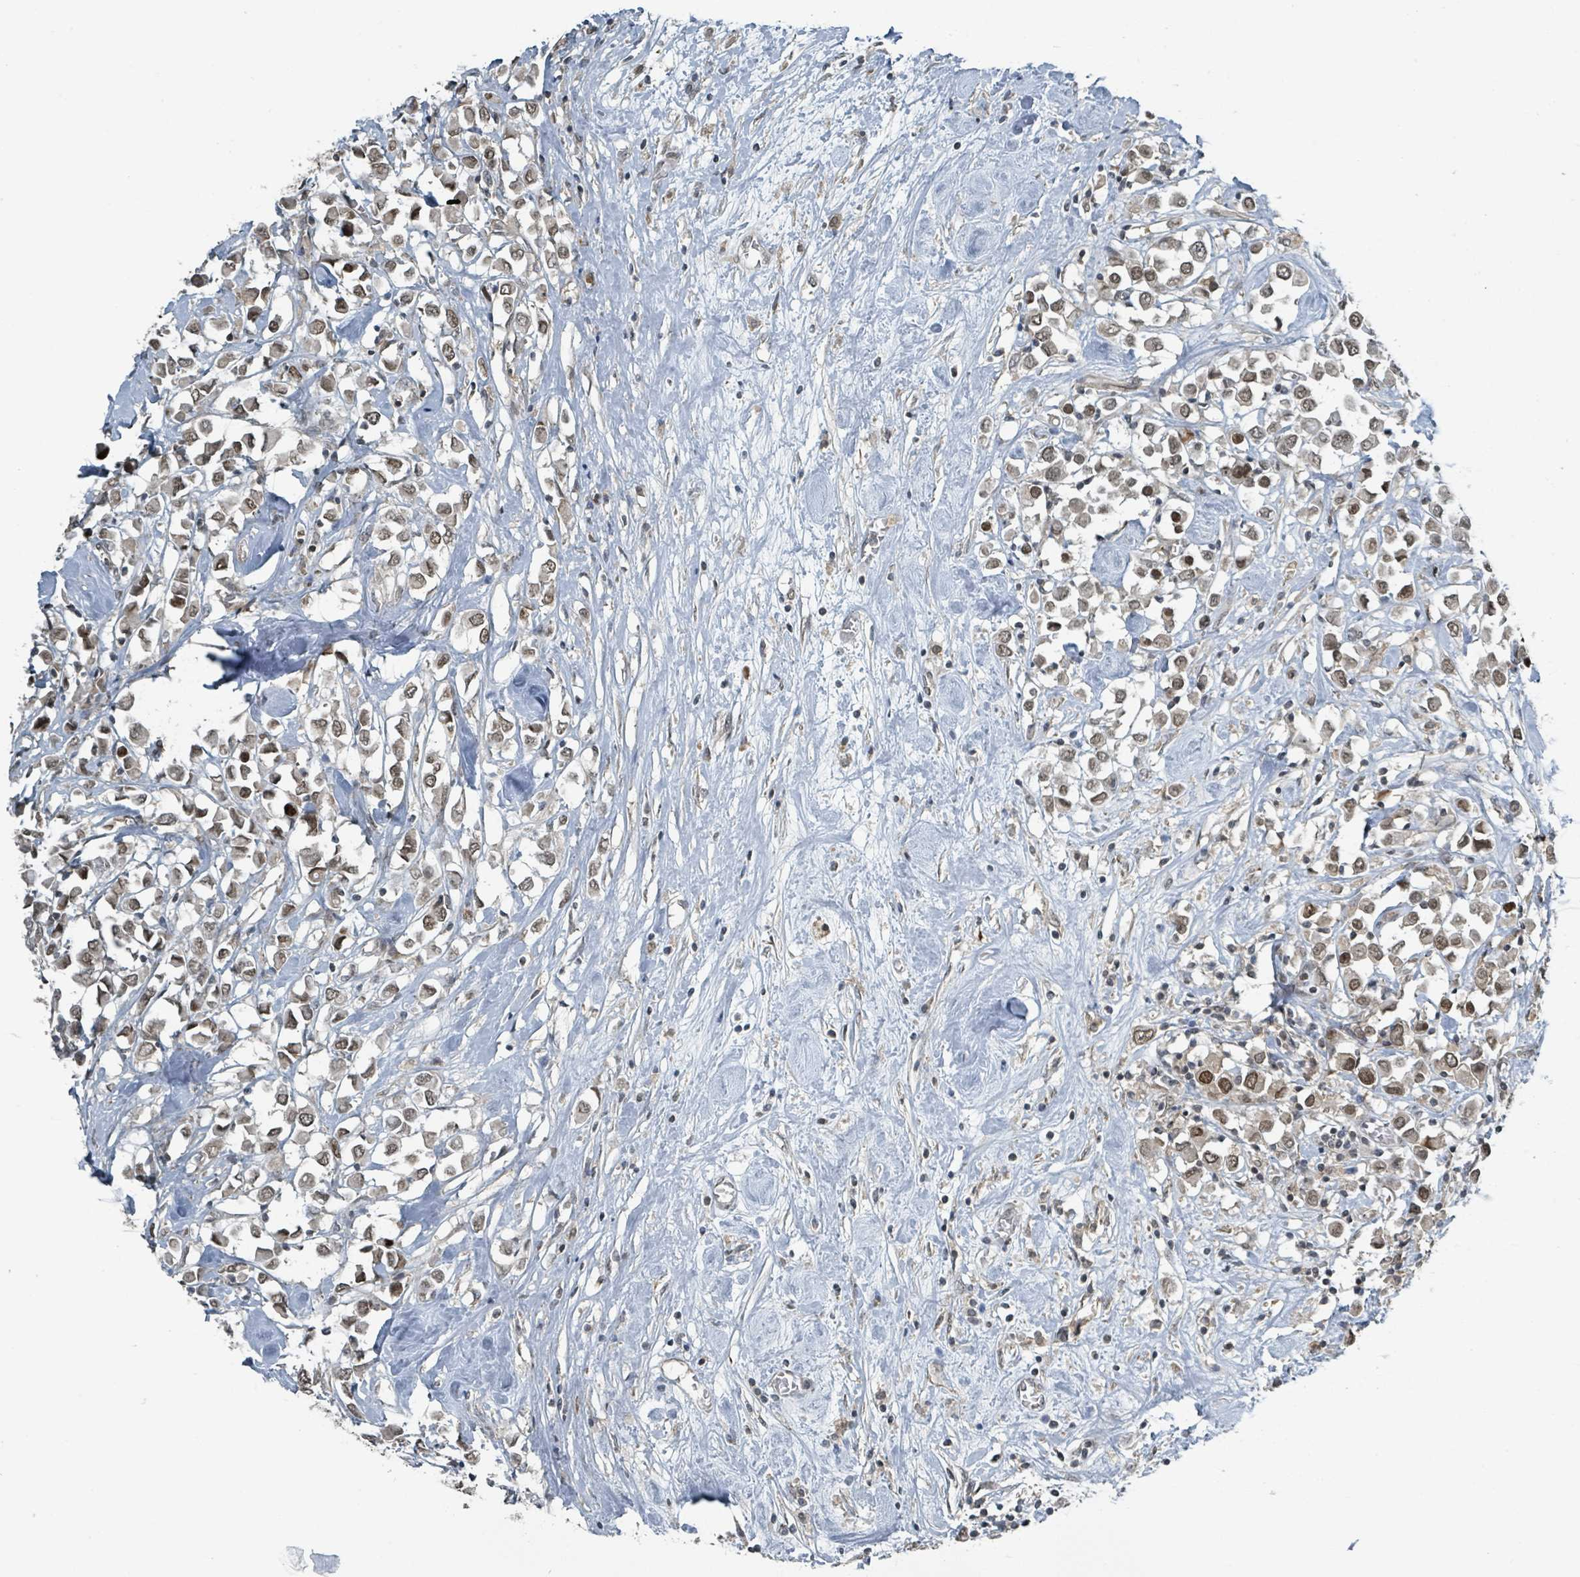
{"staining": {"intensity": "moderate", "quantity": ">75%", "location": "nuclear"}, "tissue": "breast cancer", "cell_type": "Tumor cells", "image_type": "cancer", "snomed": [{"axis": "morphology", "description": "Duct carcinoma"}, {"axis": "topography", "description": "Breast"}], "caption": "The histopathology image displays immunohistochemical staining of breast cancer. There is moderate nuclear expression is present in approximately >75% of tumor cells.", "gene": "PHIP", "patient": {"sex": "female", "age": 61}}